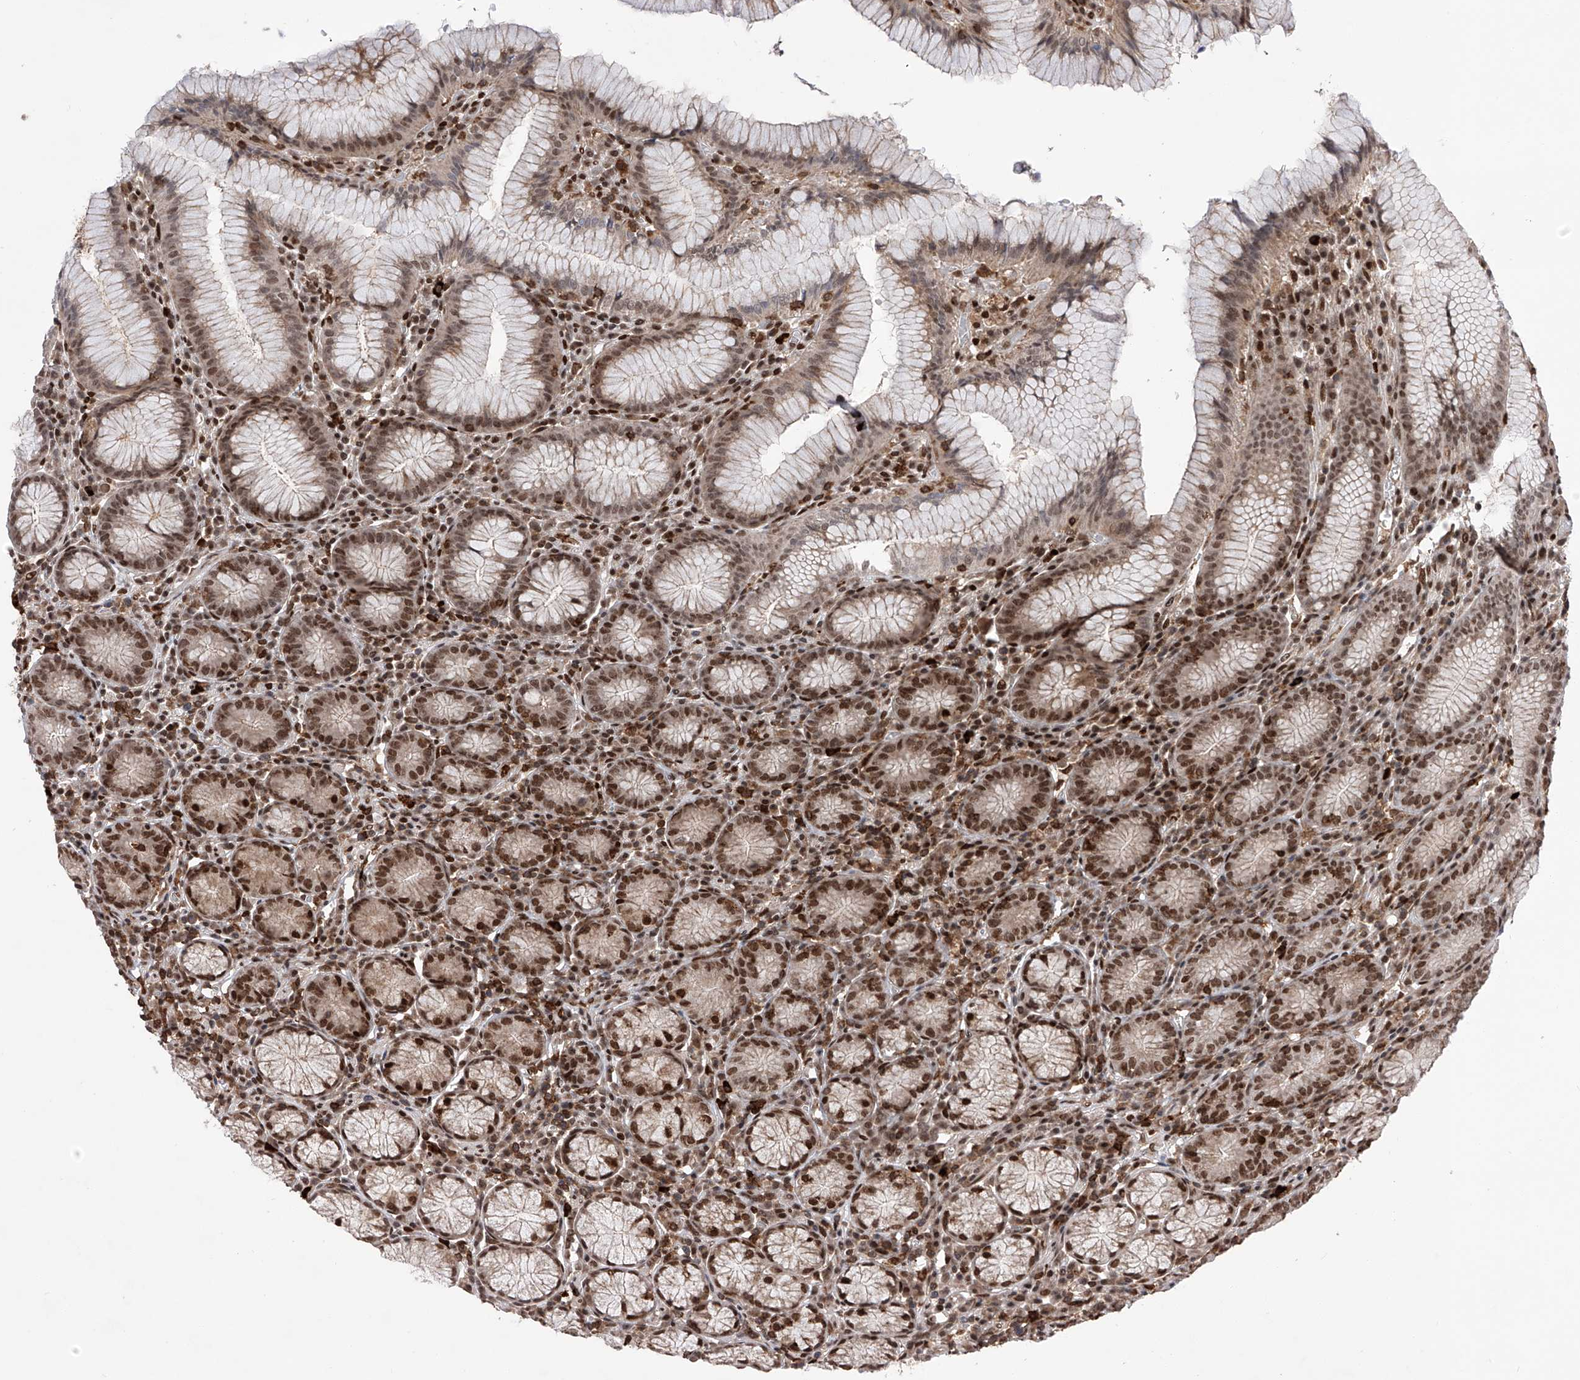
{"staining": {"intensity": "moderate", "quantity": "25%-75%", "location": "cytoplasmic/membranous,nuclear"}, "tissue": "stomach", "cell_type": "Glandular cells", "image_type": "normal", "snomed": [{"axis": "morphology", "description": "Normal tissue, NOS"}, {"axis": "topography", "description": "Stomach"}], "caption": "Immunohistochemical staining of unremarkable stomach shows 25%-75% levels of moderate cytoplasmic/membranous,nuclear protein expression in approximately 25%-75% of glandular cells.", "gene": "ZNF280D", "patient": {"sex": "male", "age": 55}}